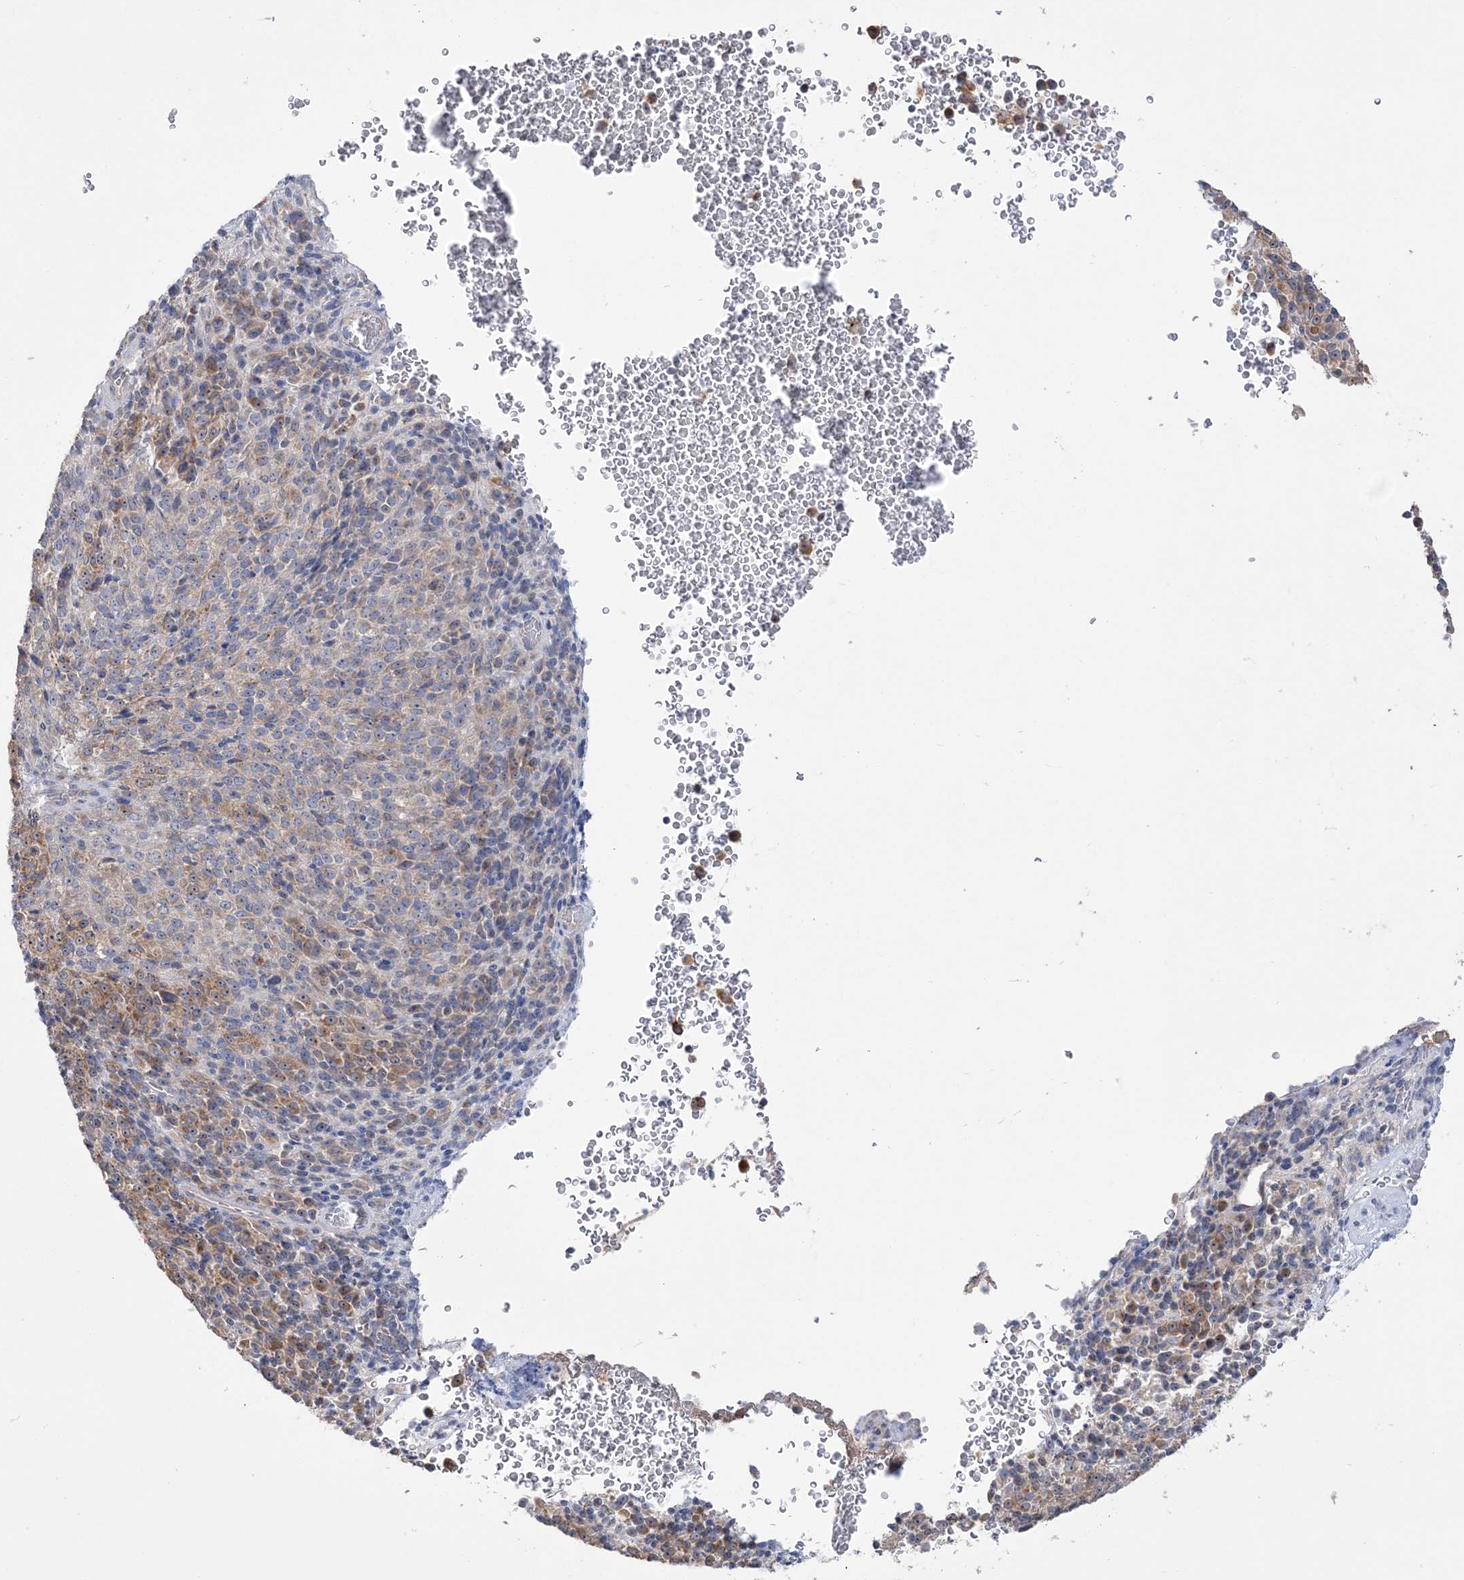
{"staining": {"intensity": "weak", "quantity": "25%-75%", "location": "cytoplasmic/membranous"}, "tissue": "melanoma", "cell_type": "Tumor cells", "image_type": "cancer", "snomed": [{"axis": "morphology", "description": "Malignant melanoma, Metastatic site"}, {"axis": "topography", "description": "Brain"}], "caption": "Malignant melanoma (metastatic site) stained with a protein marker reveals weak staining in tumor cells.", "gene": "MMADHC", "patient": {"sex": "female", "age": 56}}